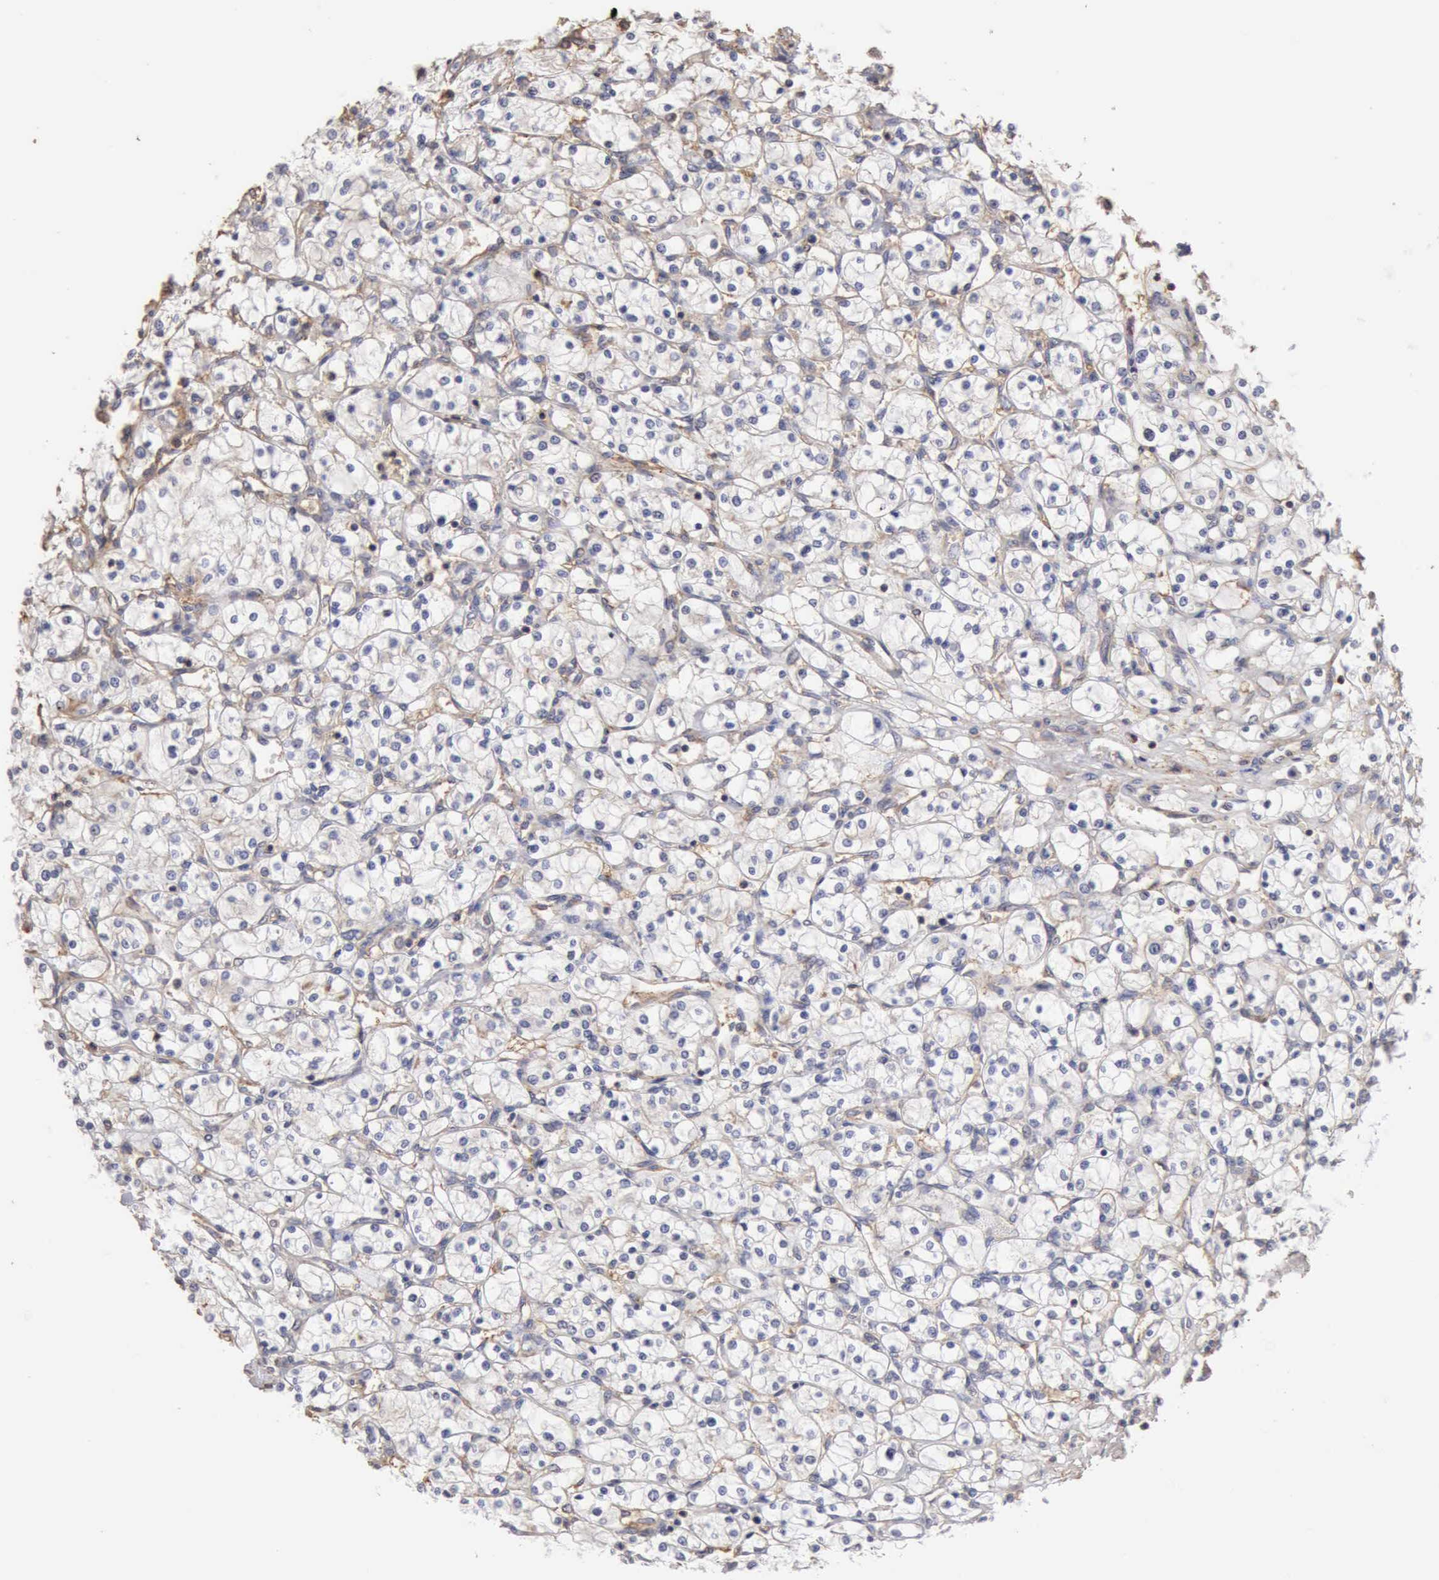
{"staining": {"intensity": "weak", "quantity": "<25%", "location": "cytoplasmic/membranous"}, "tissue": "renal cancer", "cell_type": "Tumor cells", "image_type": "cancer", "snomed": [{"axis": "morphology", "description": "Adenocarcinoma, NOS"}, {"axis": "topography", "description": "Kidney"}], "caption": "Protein analysis of renal adenocarcinoma displays no significant expression in tumor cells.", "gene": "GPR101", "patient": {"sex": "male", "age": 61}}